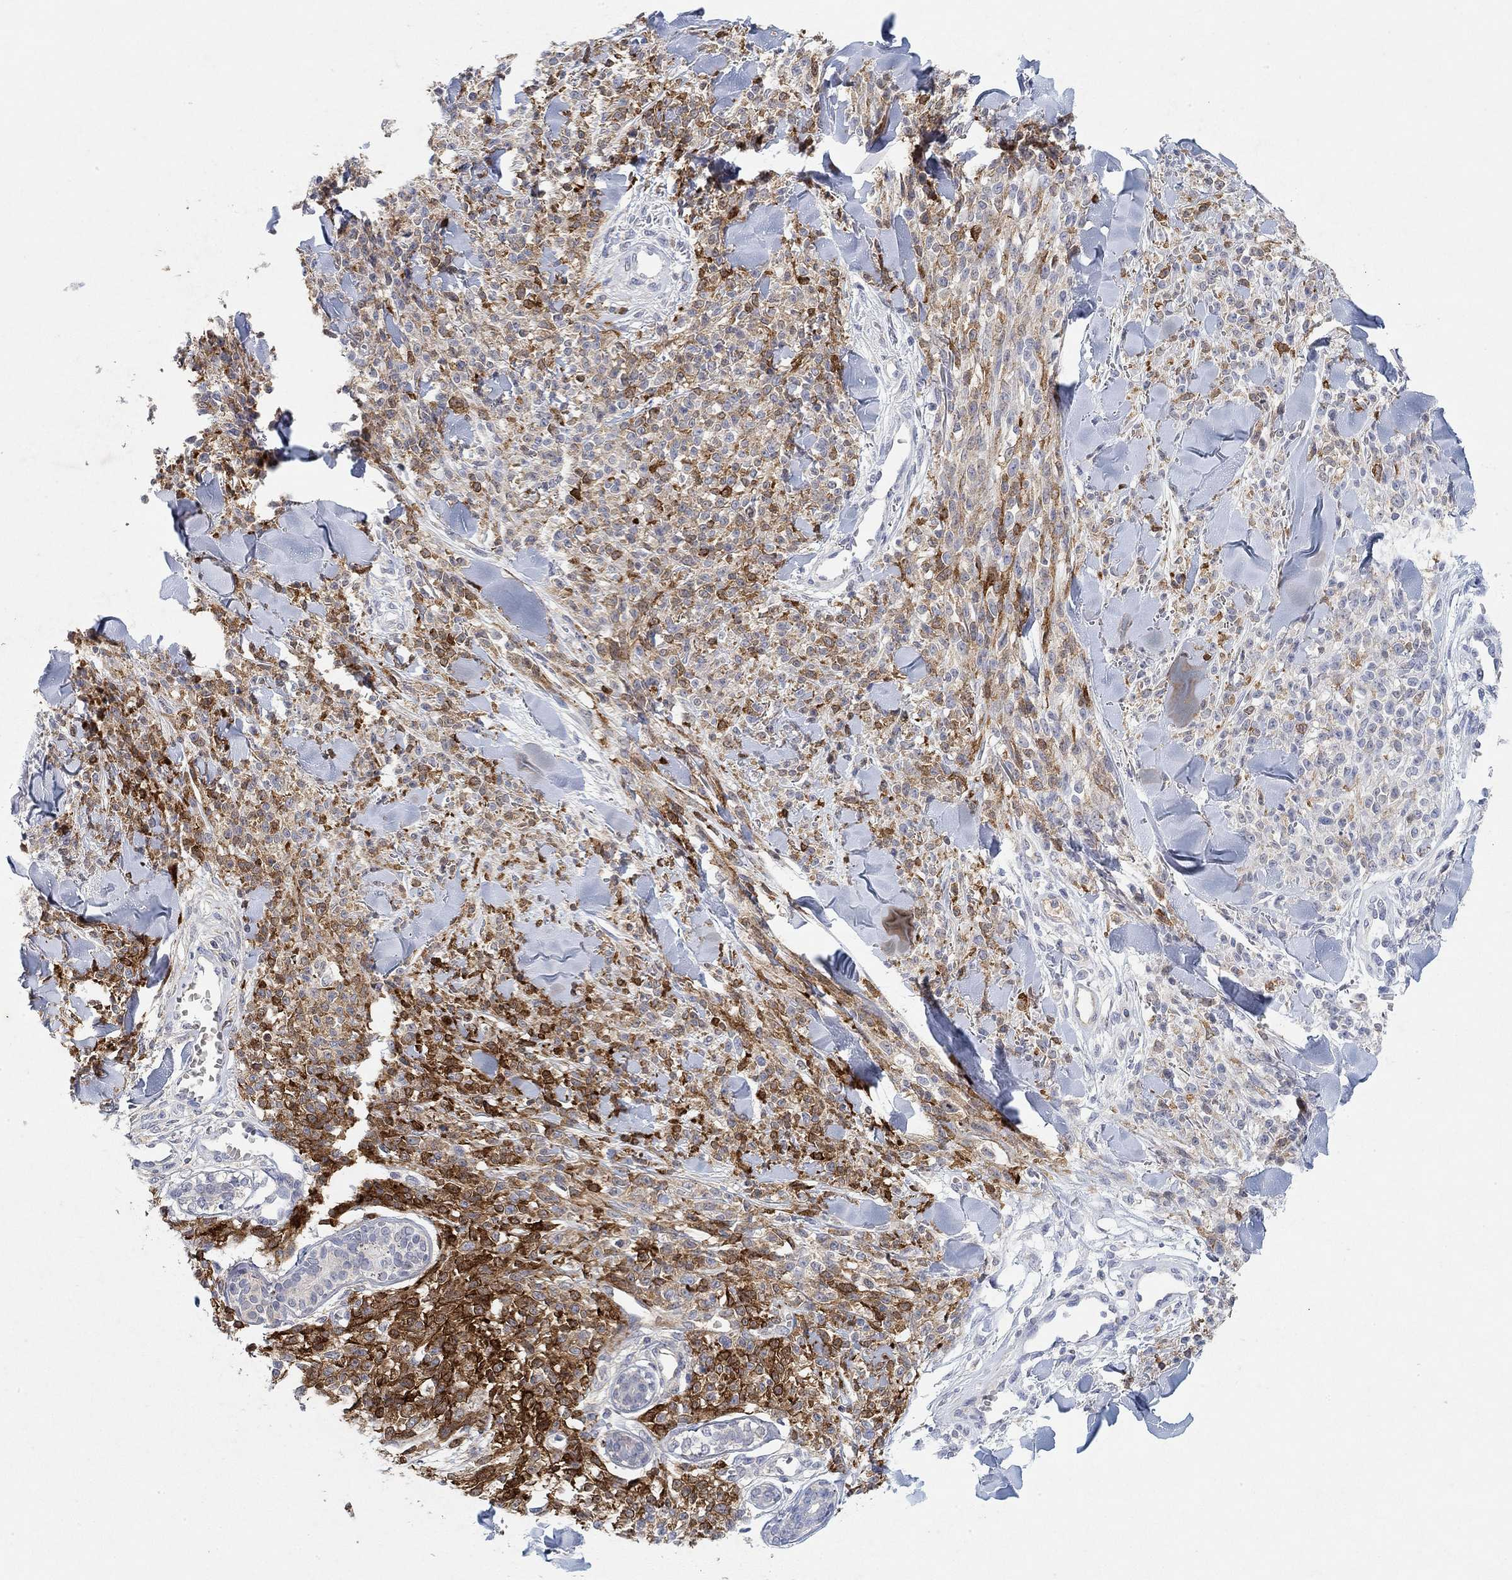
{"staining": {"intensity": "negative", "quantity": "none", "location": "none"}, "tissue": "melanoma", "cell_type": "Tumor cells", "image_type": "cancer", "snomed": [{"axis": "morphology", "description": "Malignant melanoma, NOS"}, {"axis": "topography", "description": "Skin"}, {"axis": "topography", "description": "Skin of trunk"}], "caption": "Immunohistochemistry micrograph of melanoma stained for a protein (brown), which exhibits no positivity in tumor cells.", "gene": "VAT1L", "patient": {"sex": "male", "age": 74}}